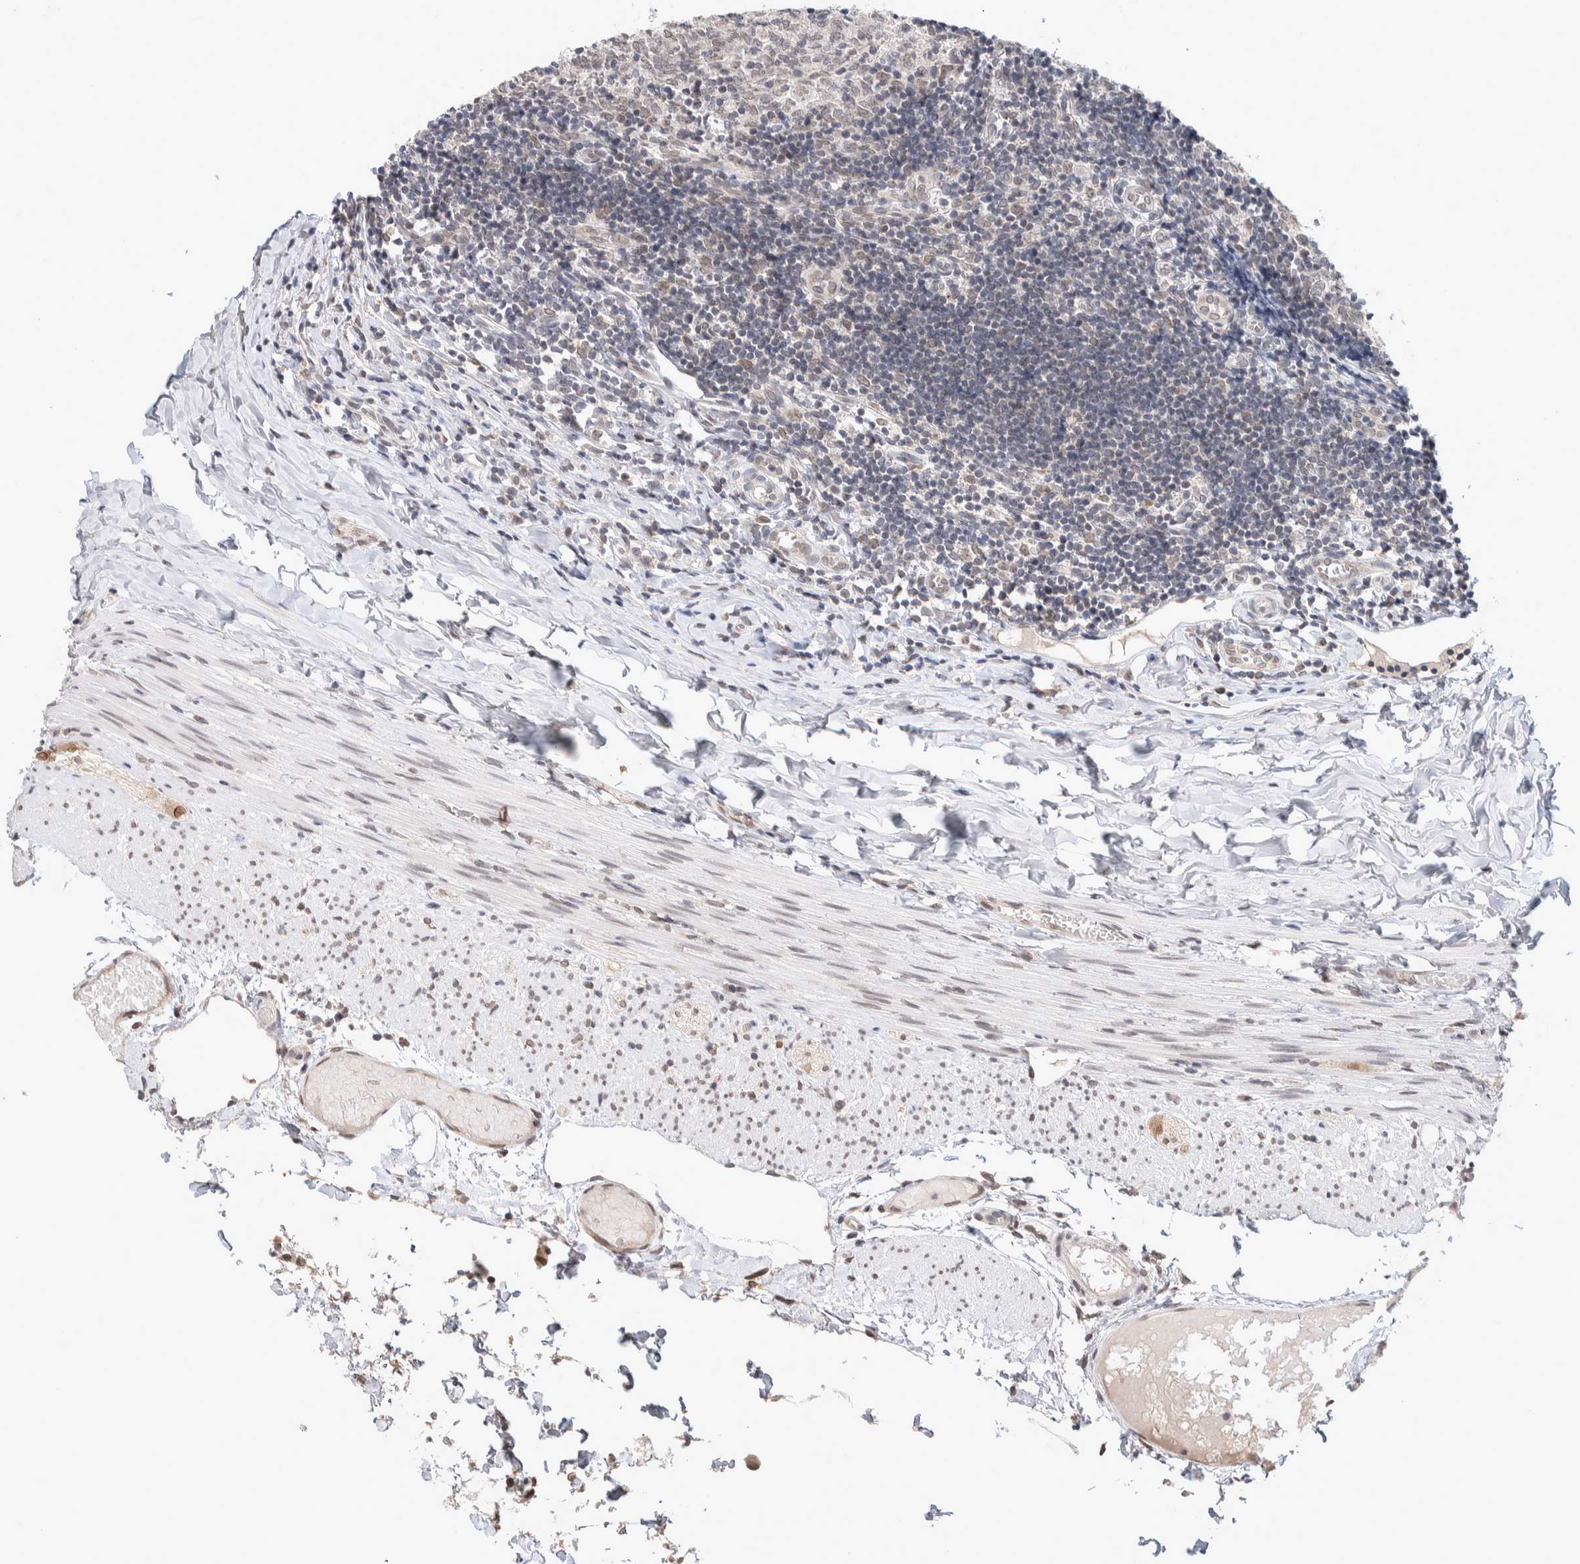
{"staining": {"intensity": "weak", "quantity": ">75%", "location": "cytoplasmic/membranous"}, "tissue": "appendix", "cell_type": "Glandular cells", "image_type": "normal", "snomed": [{"axis": "morphology", "description": "Normal tissue, NOS"}, {"axis": "topography", "description": "Appendix"}], "caption": "Immunohistochemistry (IHC) (DAB (3,3'-diaminobenzidine)) staining of unremarkable human appendix demonstrates weak cytoplasmic/membranous protein positivity in approximately >75% of glandular cells.", "gene": "CRAT", "patient": {"sex": "male", "age": 8}}